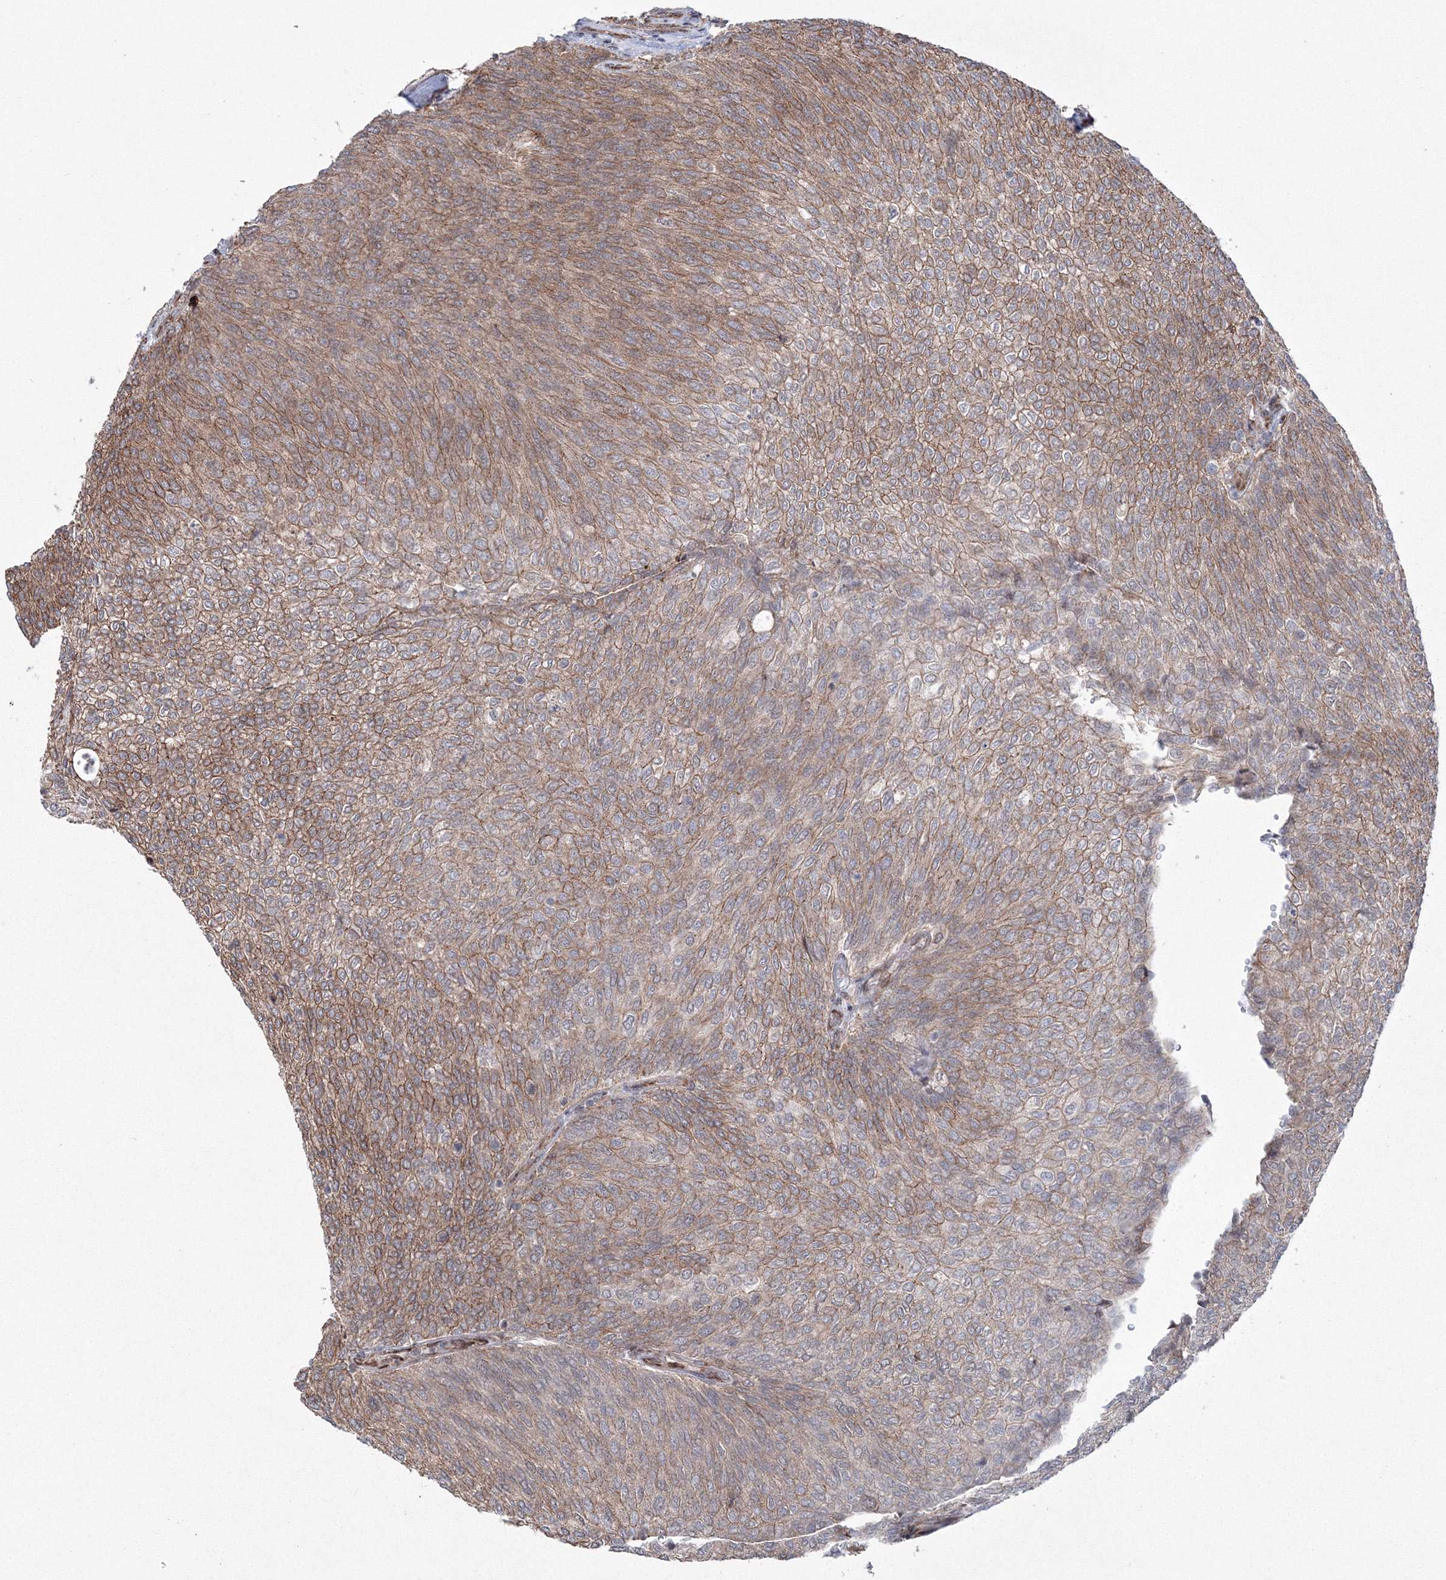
{"staining": {"intensity": "moderate", "quantity": ">75%", "location": "cytoplasmic/membranous"}, "tissue": "urothelial cancer", "cell_type": "Tumor cells", "image_type": "cancer", "snomed": [{"axis": "morphology", "description": "Urothelial carcinoma, Low grade"}, {"axis": "topography", "description": "Urinary bladder"}], "caption": "DAB immunohistochemical staining of human urothelial cancer demonstrates moderate cytoplasmic/membranous protein positivity in approximately >75% of tumor cells.", "gene": "EFCAB12", "patient": {"sex": "female", "age": 79}}